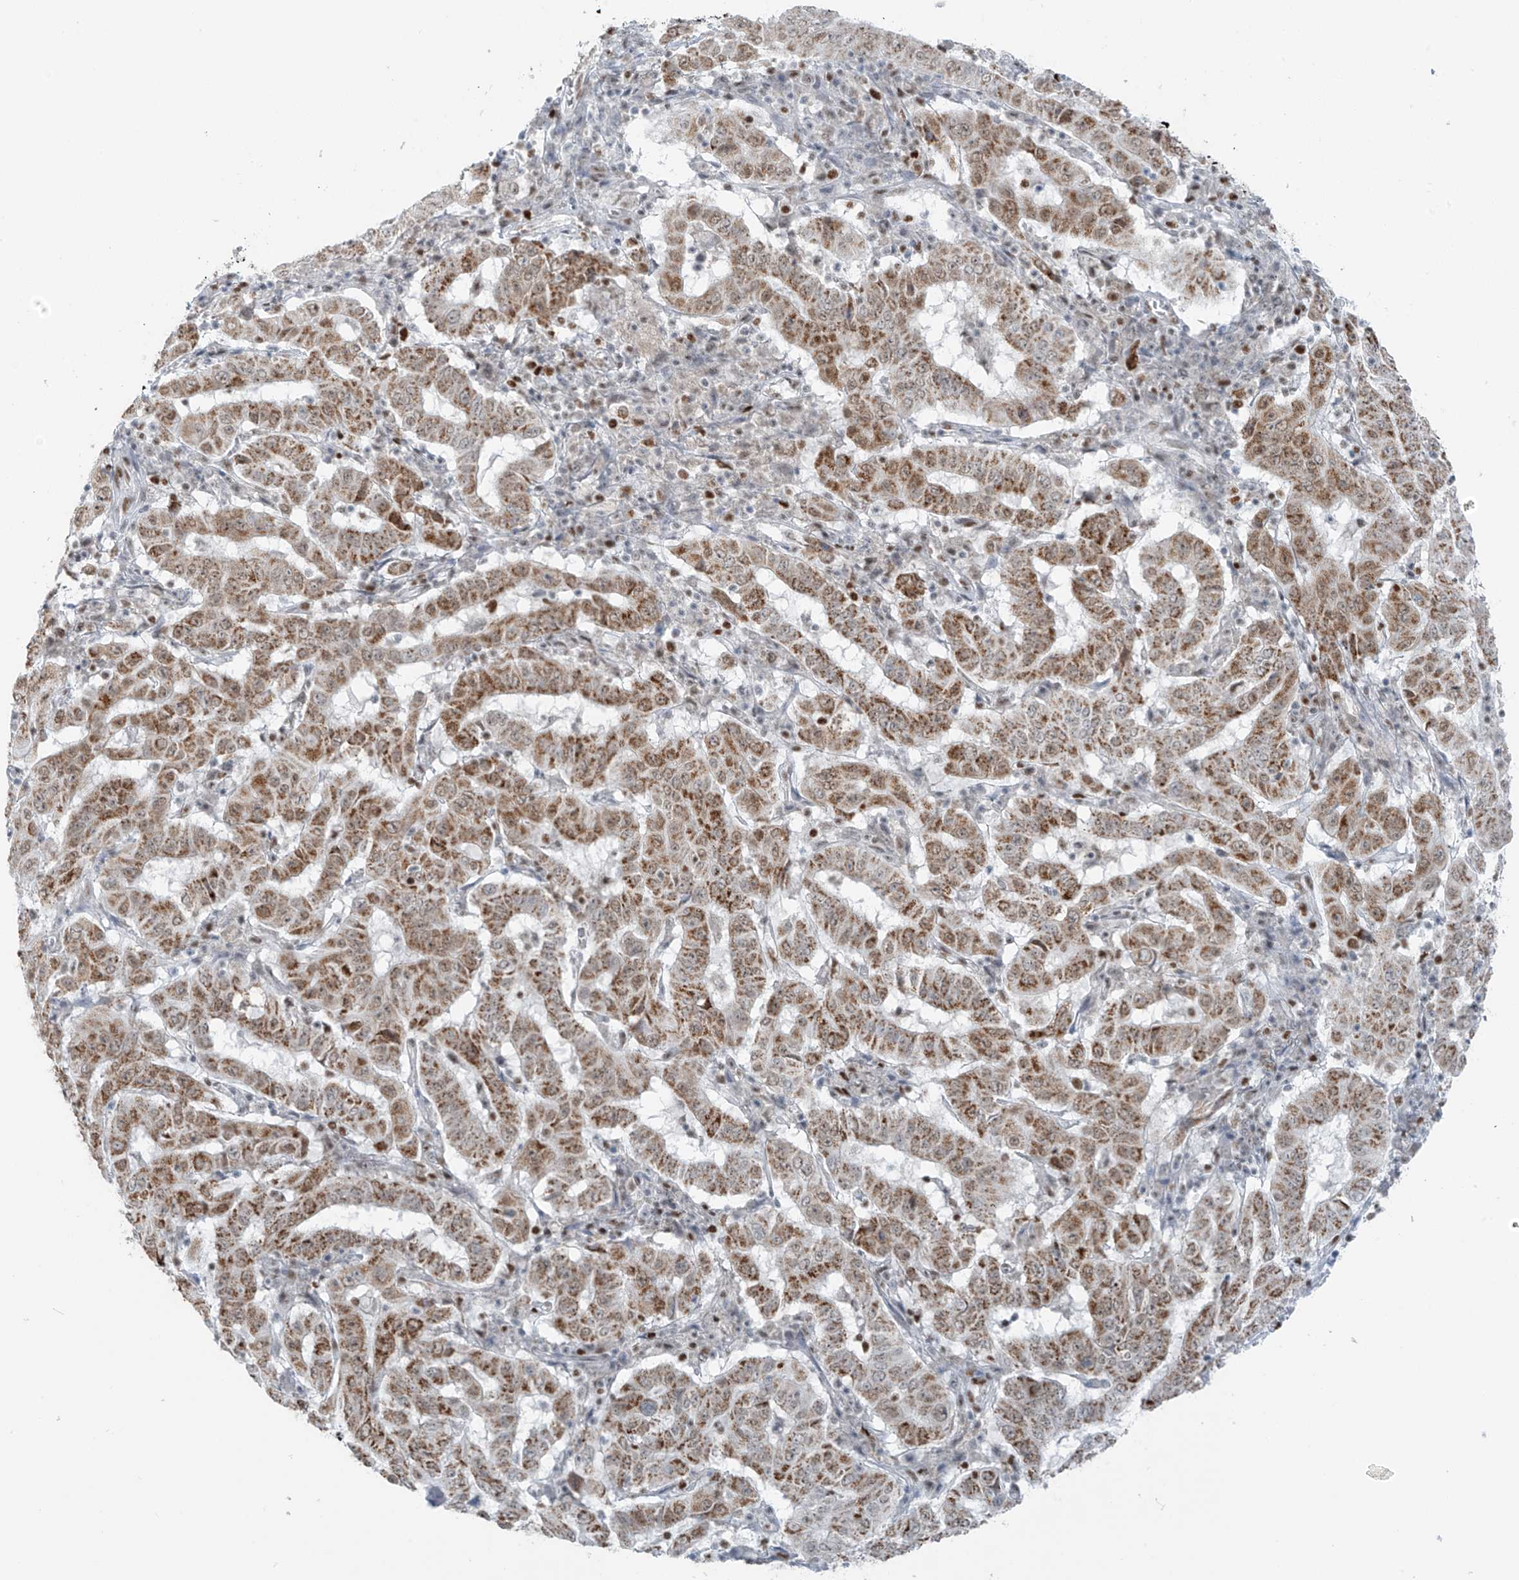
{"staining": {"intensity": "moderate", "quantity": ">75%", "location": "cytoplasmic/membranous"}, "tissue": "pancreatic cancer", "cell_type": "Tumor cells", "image_type": "cancer", "snomed": [{"axis": "morphology", "description": "Adenocarcinoma, NOS"}, {"axis": "topography", "description": "Pancreas"}], "caption": "This histopathology image shows adenocarcinoma (pancreatic) stained with immunohistochemistry to label a protein in brown. The cytoplasmic/membranous of tumor cells show moderate positivity for the protein. Nuclei are counter-stained blue.", "gene": "WRNIP1", "patient": {"sex": "male", "age": 63}}